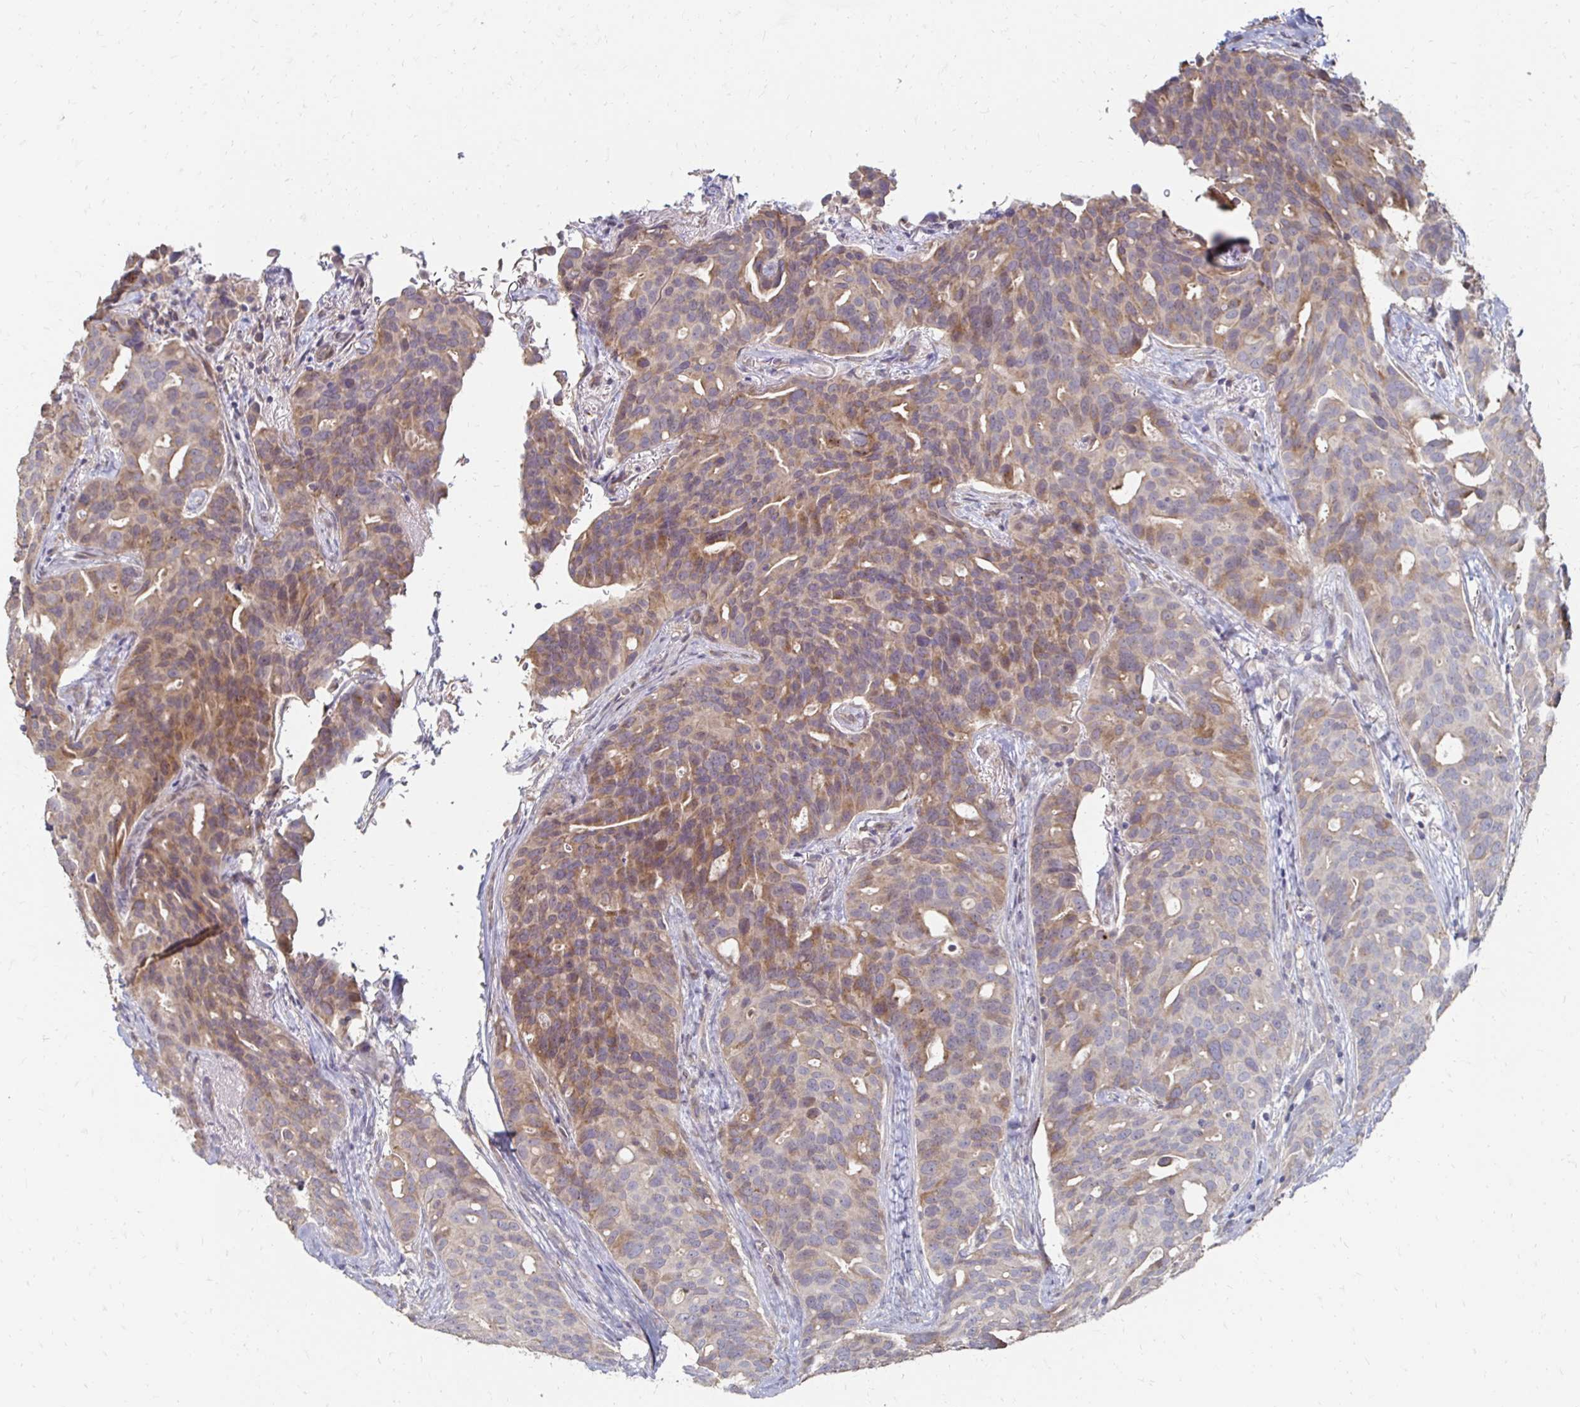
{"staining": {"intensity": "weak", "quantity": "25%-75%", "location": "cytoplasmic/membranous"}, "tissue": "breast cancer", "cell_type": "Tumor cells", "image_type": "cancer", "snomed": [{"axis": "morphology", "description": "Duct carcinoma"}, {"axis": "topography", "description": "Breast"}], "caption": "Weak cytoplasmic/membranous expression is appreciated in approximately 25%-75% of tumor cells in breast cancer. (DAB IHC, brown staining for protein, blue staining for nuclei).", "gene": "ZNF727", "patient": {"sex": "female", "age": 54}}